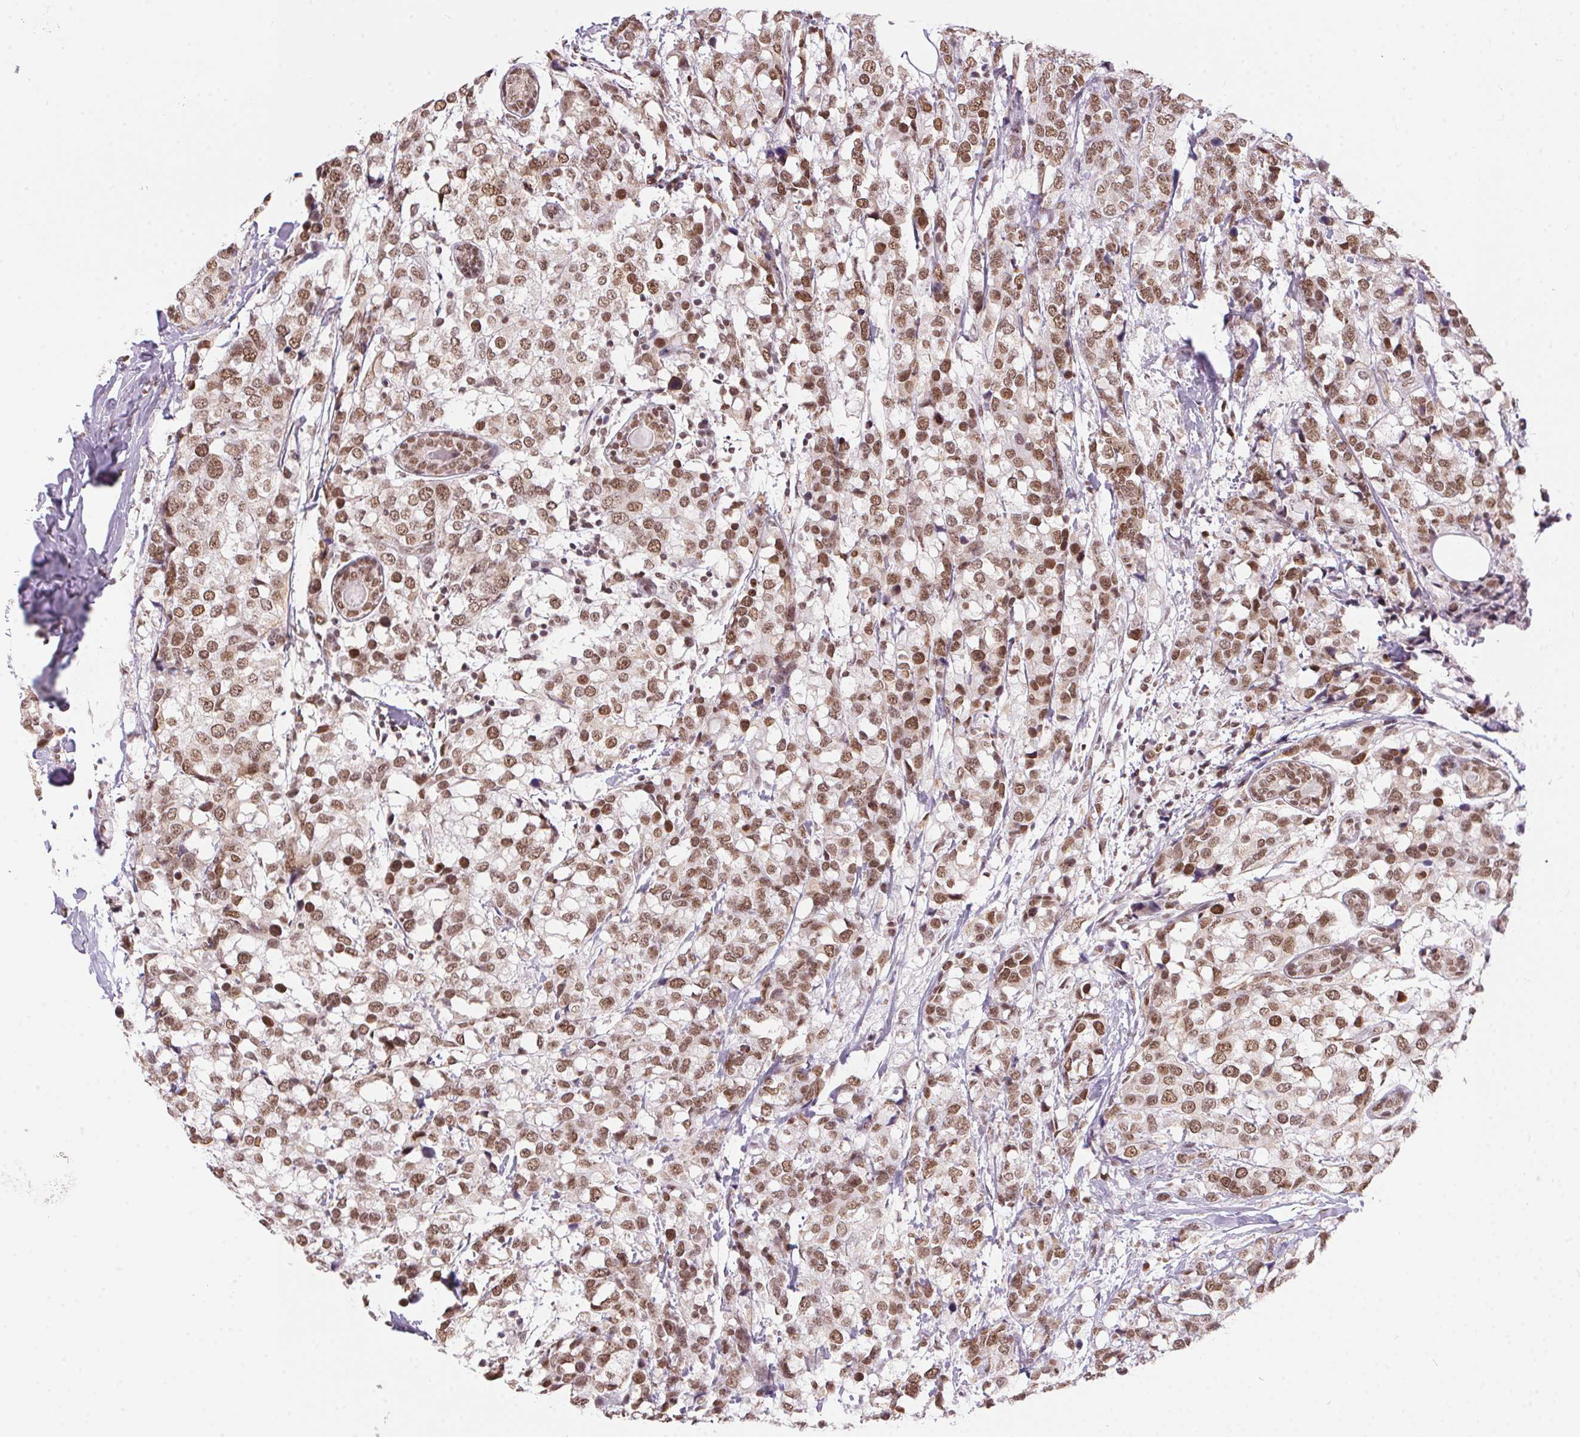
{"staining": {"intensity": "moderate", "quantity": ">75%", "location": "nuclear"}, "tissue": "breast cancer", "cell_type": "Tumor cells", "image_type": "cancer", "snomed": [{"axis": "morphology", "description": "Lobular carcinoma"}, {"axis": "topography", "description": "Breast"}], "caption": "Breast cancer (lobular carcinoma) tissue shows moderate nuclear expression in approximately >75% of tumor cells", "gene": "NFE2L1", "patient": {"sex": "female", "age": 59}}